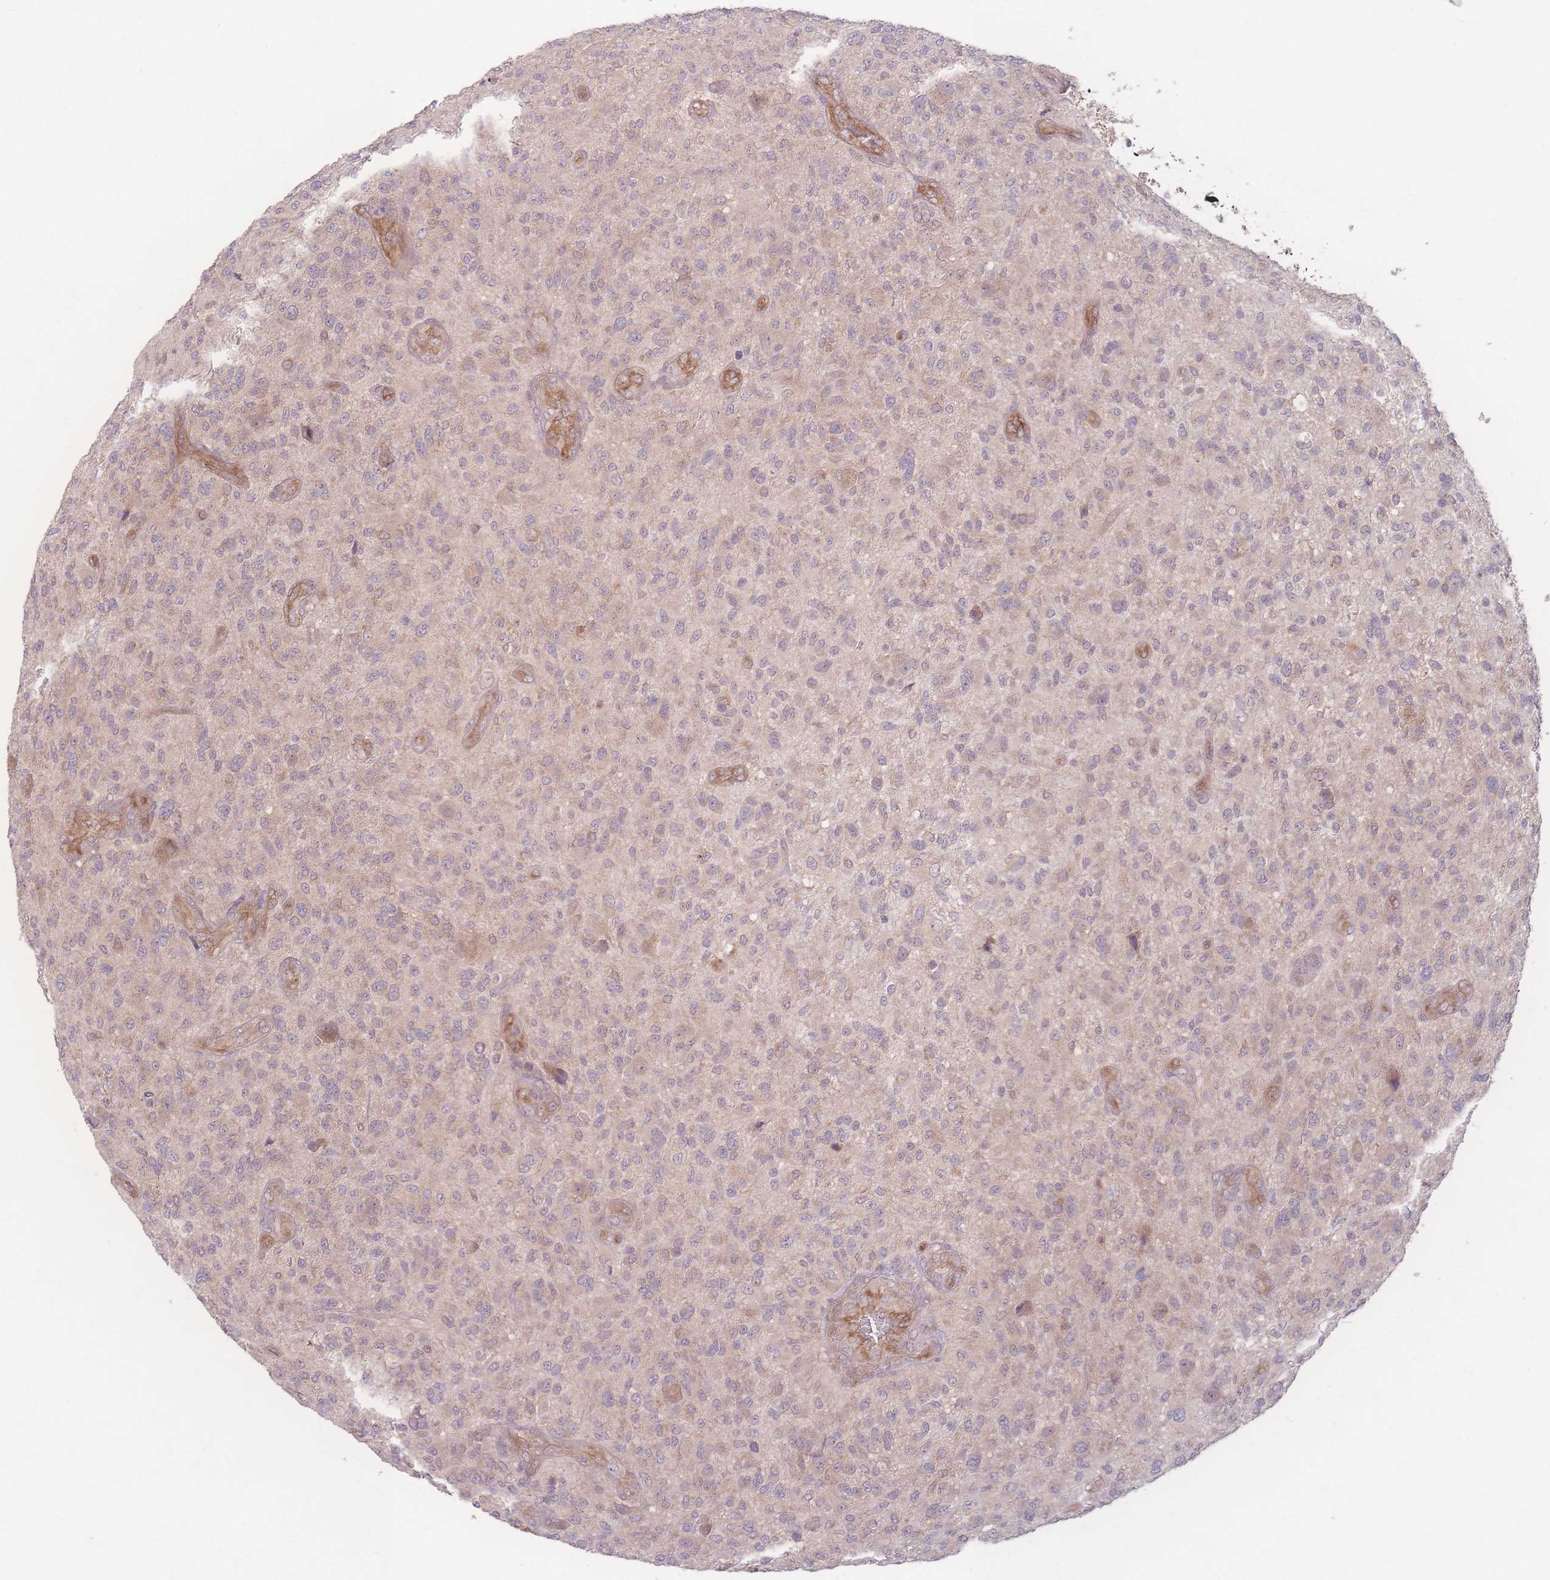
{"staining": {"intensity": "weak", "quantity": "25%-75%", "location": "cytoplasmic/membranous"}, "tissue": "glioma", "cell_type": "Tumor cells", "image_type": "cancer", "snomed": [{"axis": "morphology", "description": "Glioma, malignant, High grade"}, {"axis": "topography", "description": "Brain"}], "caption": "Immunohistochemical staining of glioma demonstrates weak cytoplasmic/membranous protein positivity in about 25%-75% of tumor cells.", "gene": "INSR", "patient": {"sex": "male", "age": 47}}